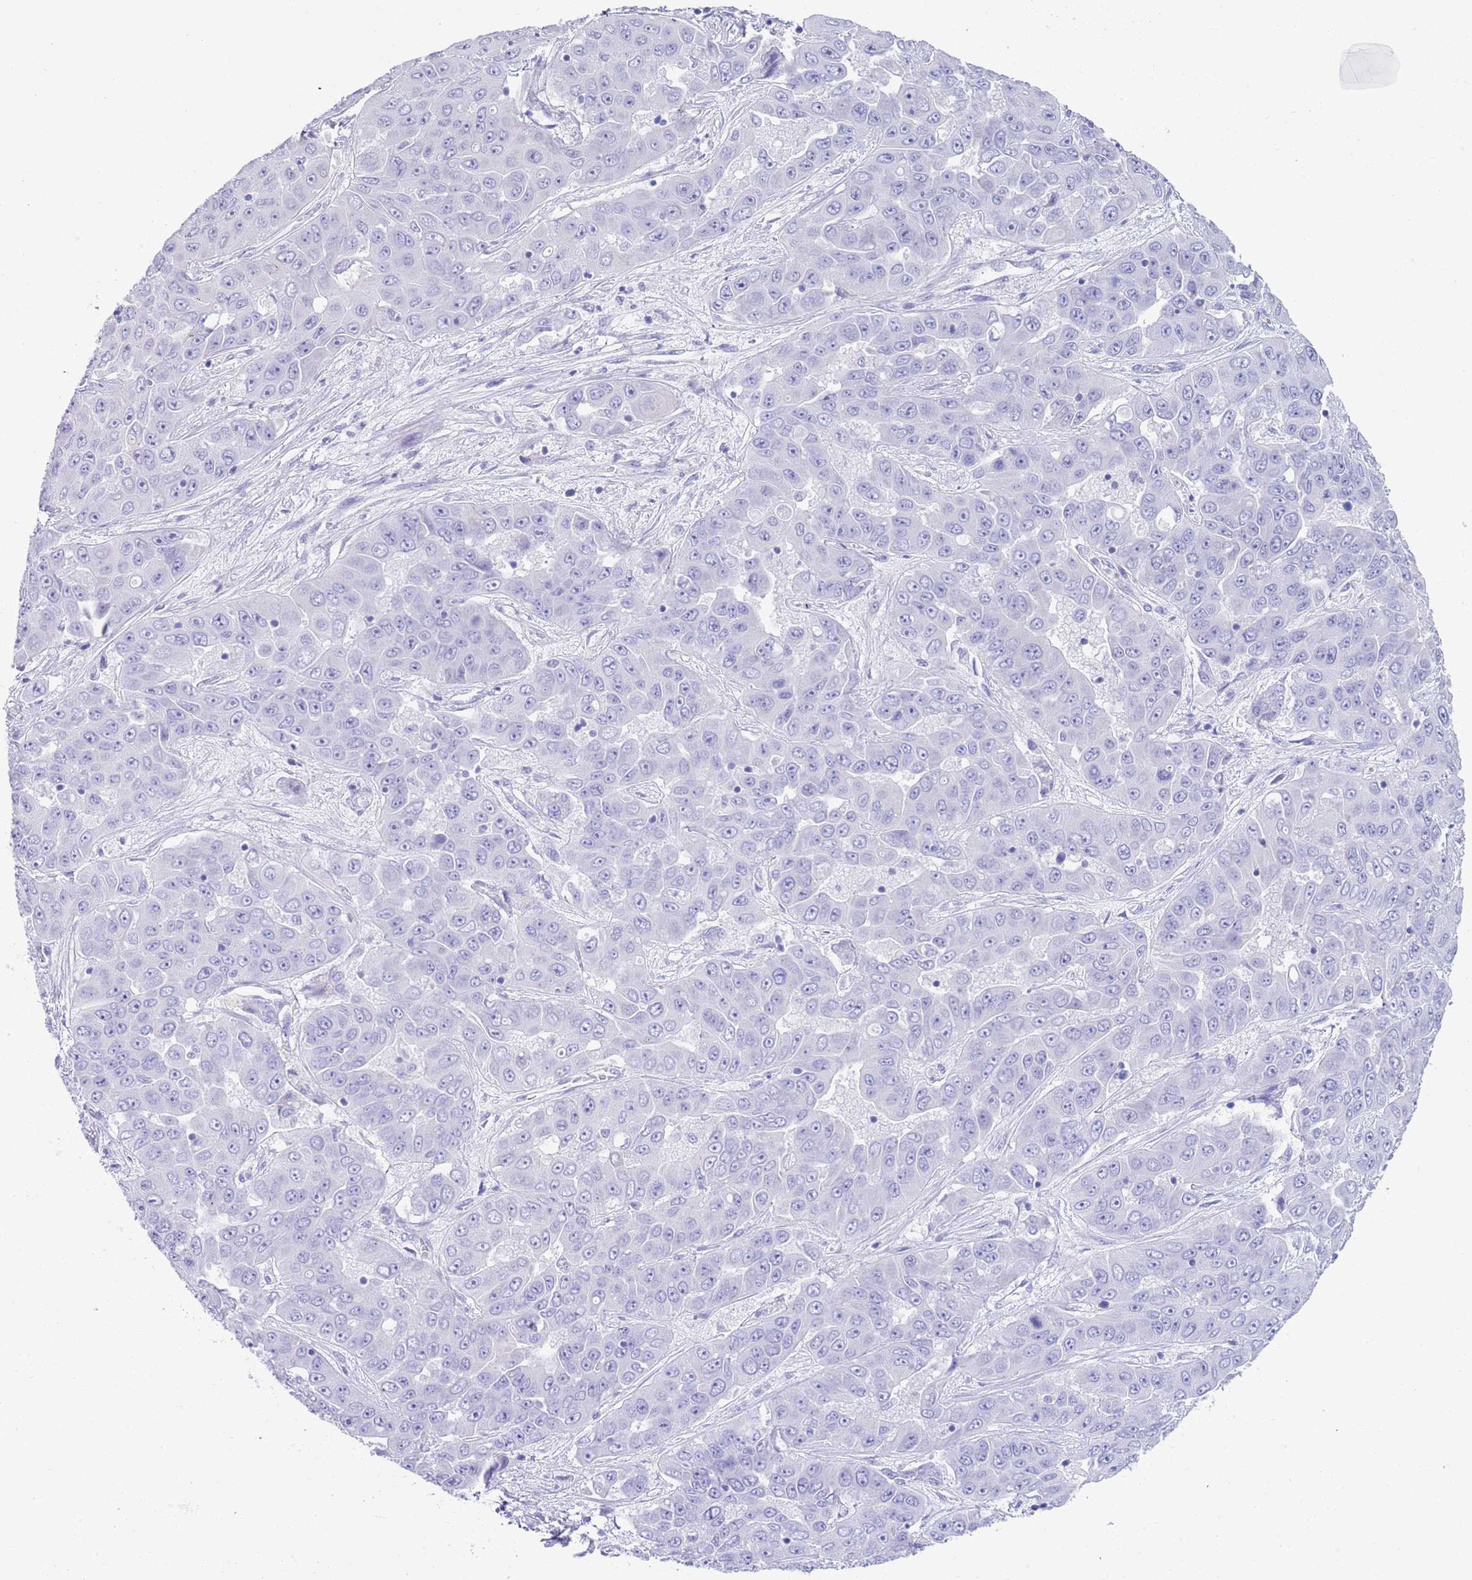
{"staining": {"intensity": "negative", "quantity": "none", "location": "none"}, "tissue": "liver cancer", "cell_type": "Tumor cells", "image_type": "cancer", "snomed": [{"axis": "morphology", "description": "Cholangiocarcinoma"}, {"axis": "topography", "description": "Liver"}], "caption": "An immunohistochemistry image of cholangiocarcinoma (liver) is shown. There is no staining in tumor cells of cholangiocarcinoma (liver).", "gene": "CPXM2", "patient": {"sex": "female", "age": 52}}